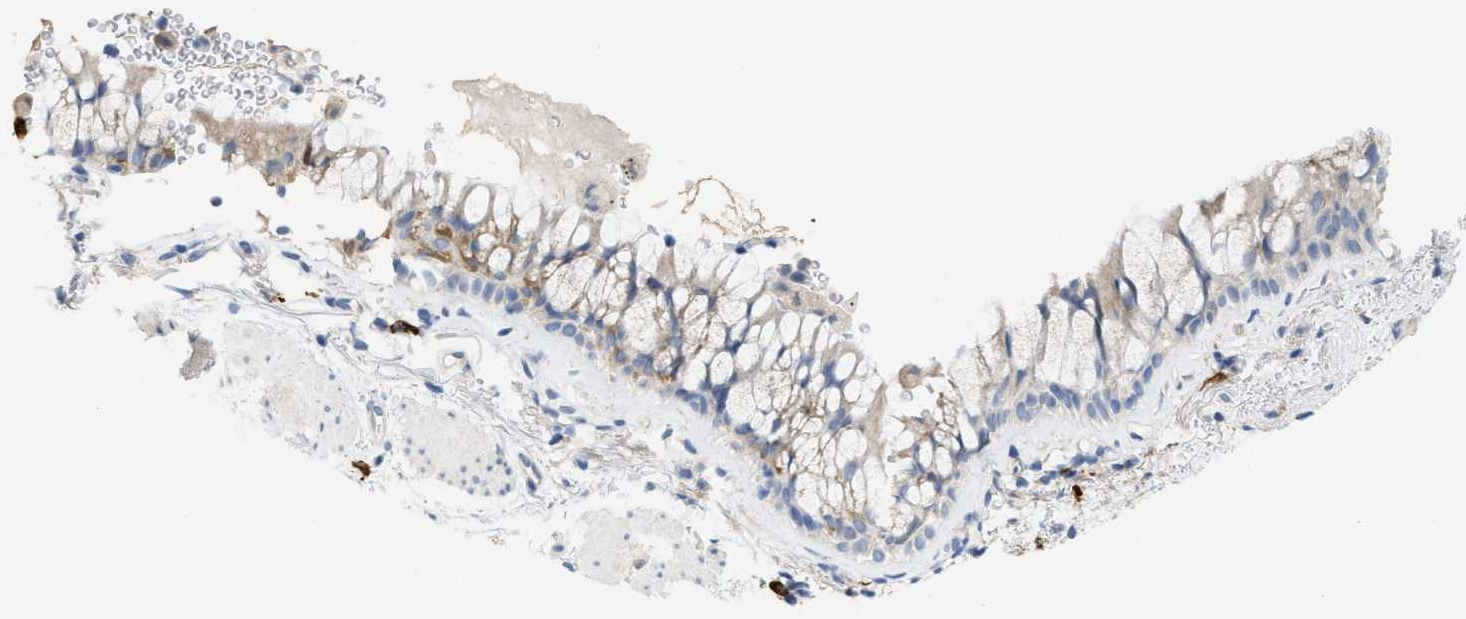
{"staining": {"intensity": "moderate", "quantity": "<25%", "location": "cytoplasmic/membranous"}, "tissue": "bronchus", "cell_type": "Respiratory epithelial cells", "image_type": "normal", "snomed": [{"axis": "morphology", "description": "Normal tissue, NOS"}, {"axis": "topography", "description": "Cartilage tissue"}, {"axis": "topography", "description": "Bronchus"}], "caption": "A micrograph of human bronchus stained for a protein demonstrates moderate cytoplasmic/membranous brown staining in respiratory epithelial cells. (Stains: DAB in brown, nuclei in blue, Microscopy: brightfield microscopy at high magnification).", "gene": "RYR2", "patient": {"sex": "female", "age": 53}}